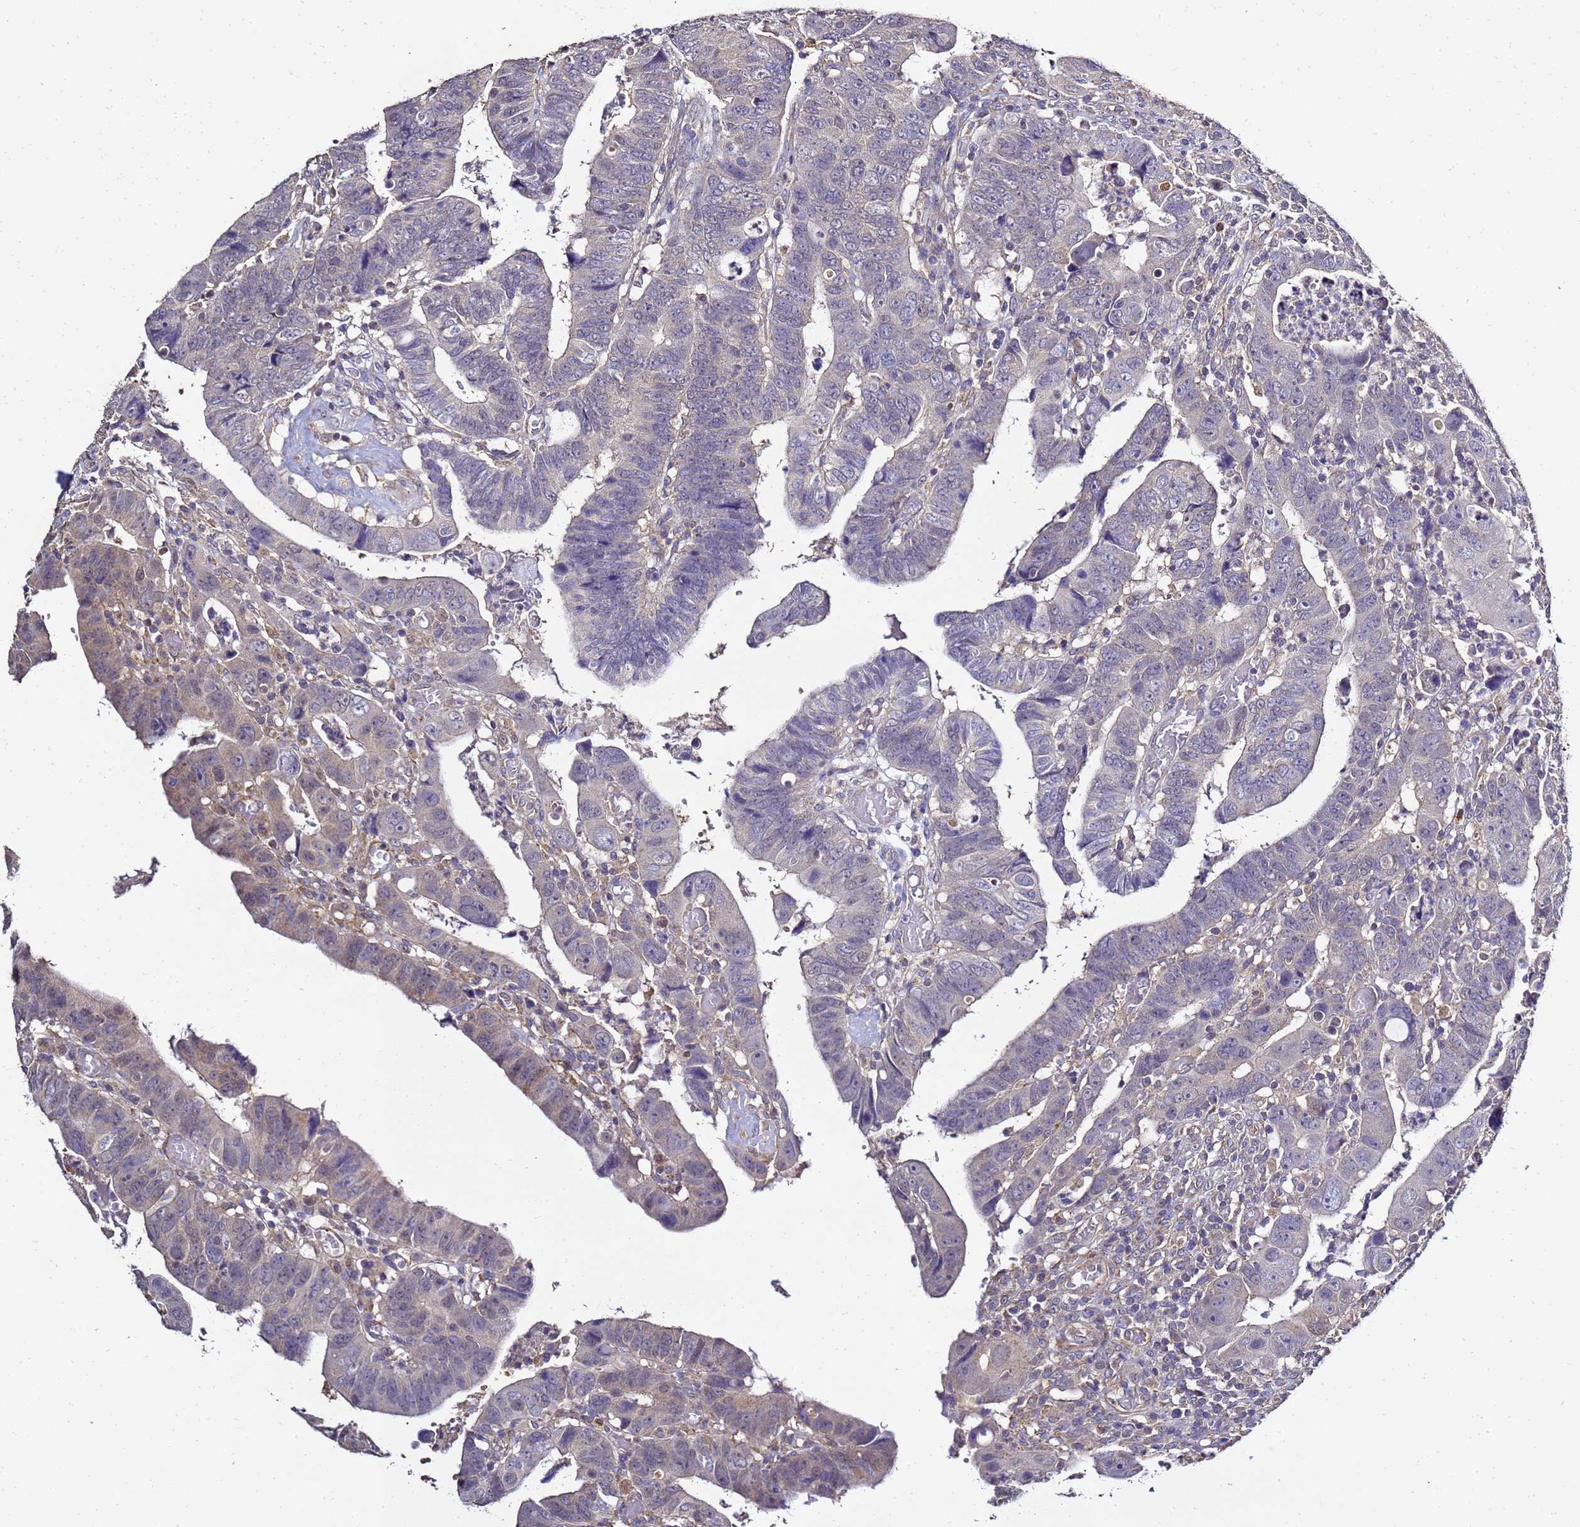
{"staining": {"intensity": "weak", "quantity": "<25%", "location": "cytoplasmic/membranous"}, "tissue": "colorectal cancer", "cell_type": "Tumor cells", "image_type": "cancer", "snomed": [{"axis": "morphology", "description": "Normal tissue, NOS"}, {"axis": "morphology", "description": "Adenocarcinoma, NOS"}, {"axis": "topography", "description": "Rectum"}], "caption": "Immunohistochemistry (IHC) histopathology image of neoplastic tissue: colorectal cancer (adenocarcinoma) stained with DAB displays no significant protein staining in tumor cells. (Brightfield microscopy of DAB (3,3'-diaminobenzidine) immunohistochemistry at high magnification).", "gene": "ENOPH1", "patient": {"sex": "female", "age": 65}}